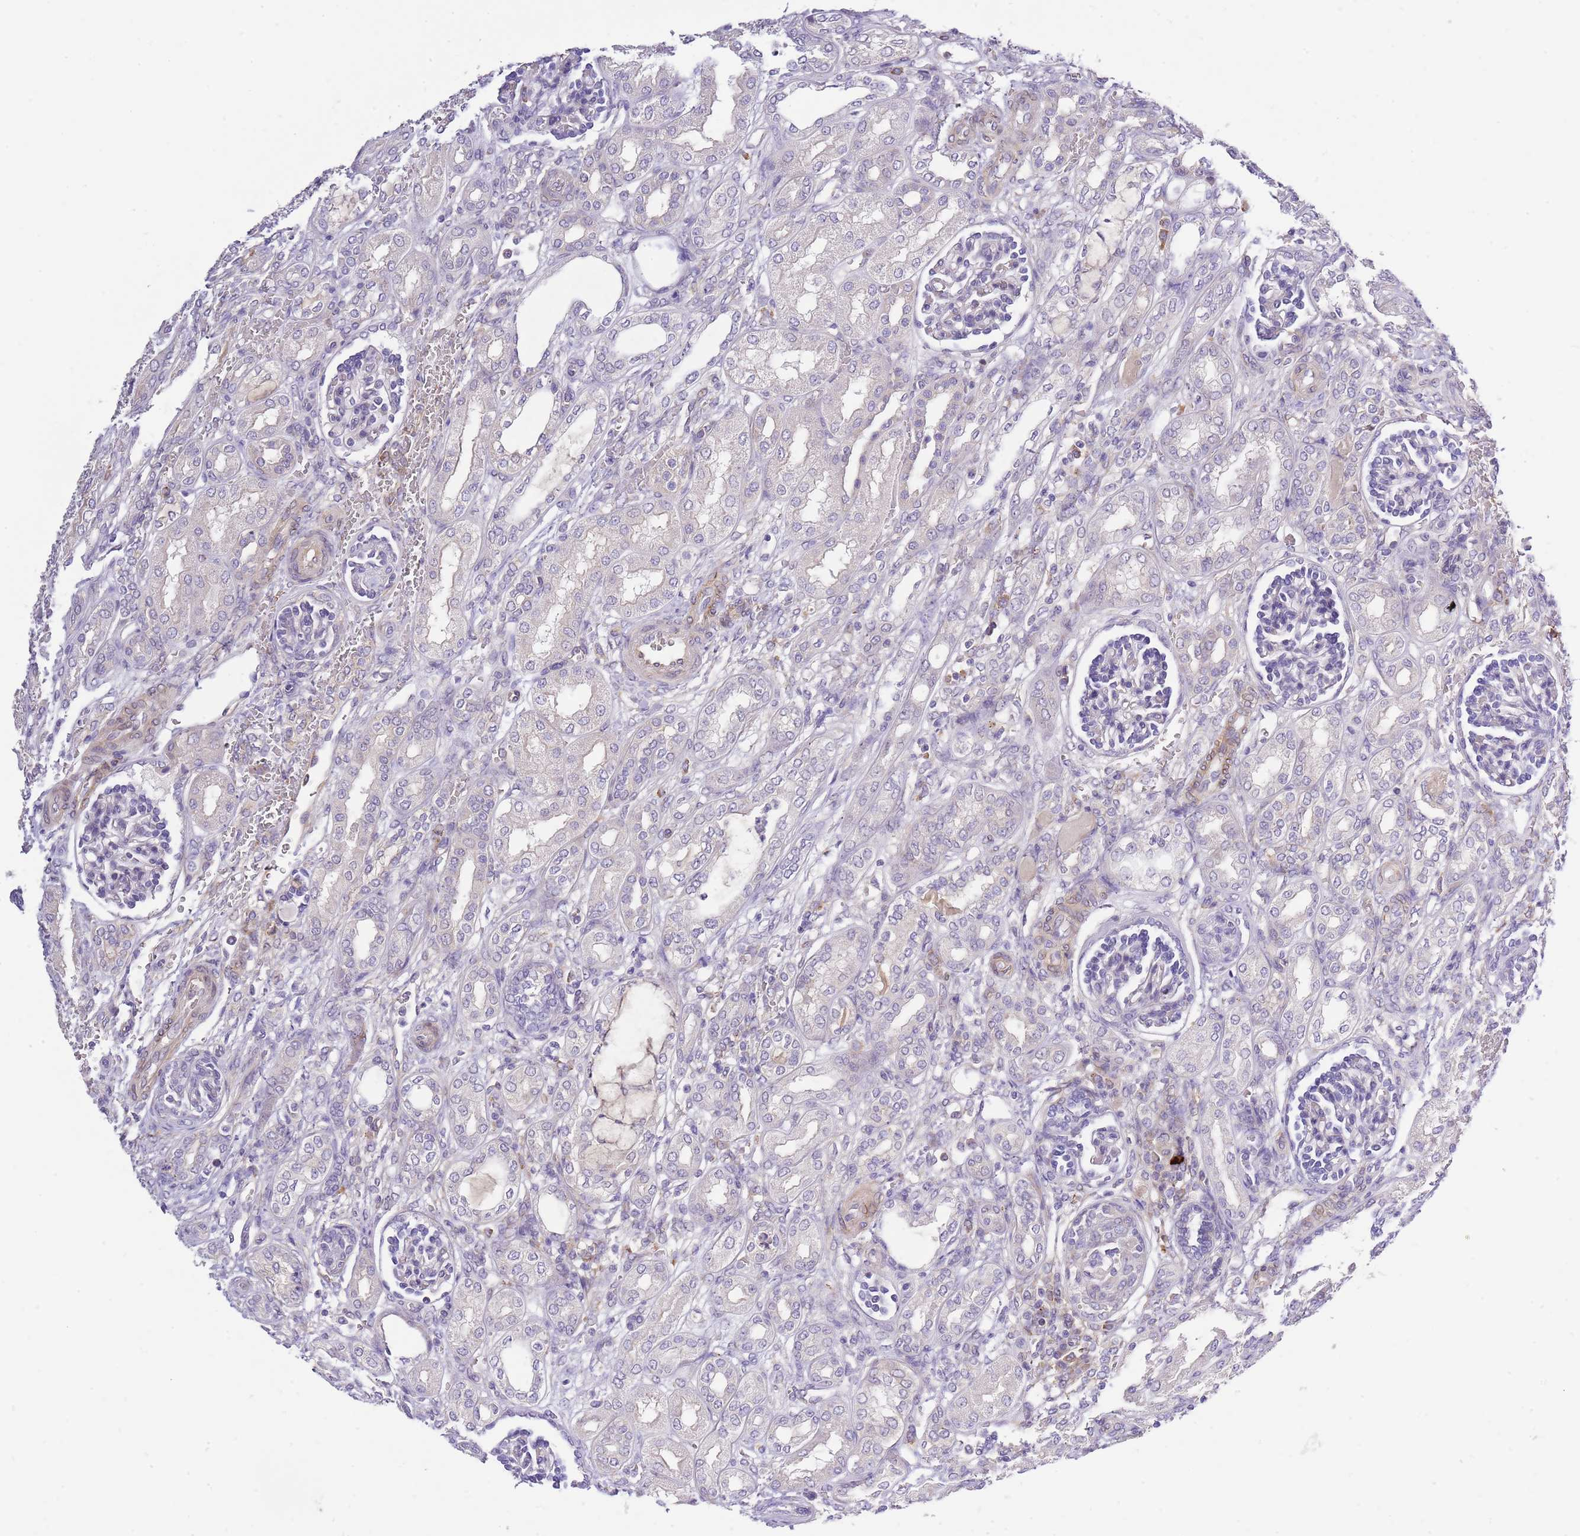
{"staining": {"intensity": "negative", "quantity": "none", "location": "none"}, "tissue": "kidney", "cell_type": "Cells in glomeruli", "image_type": "normal", "snomed": [{"axis": "morphology", "description": "Normal tissue, NOS"}, {"axis": "morphology", "description": "Neoplasm, malignant, NOS"}, {"axis": "topography", "description": "Kidney"}], "caption": "IHC of benign kidney shows no staining in cells in glomeruli.", "gene": "RFK", "patient": {"sex": "female", "age": 1}}